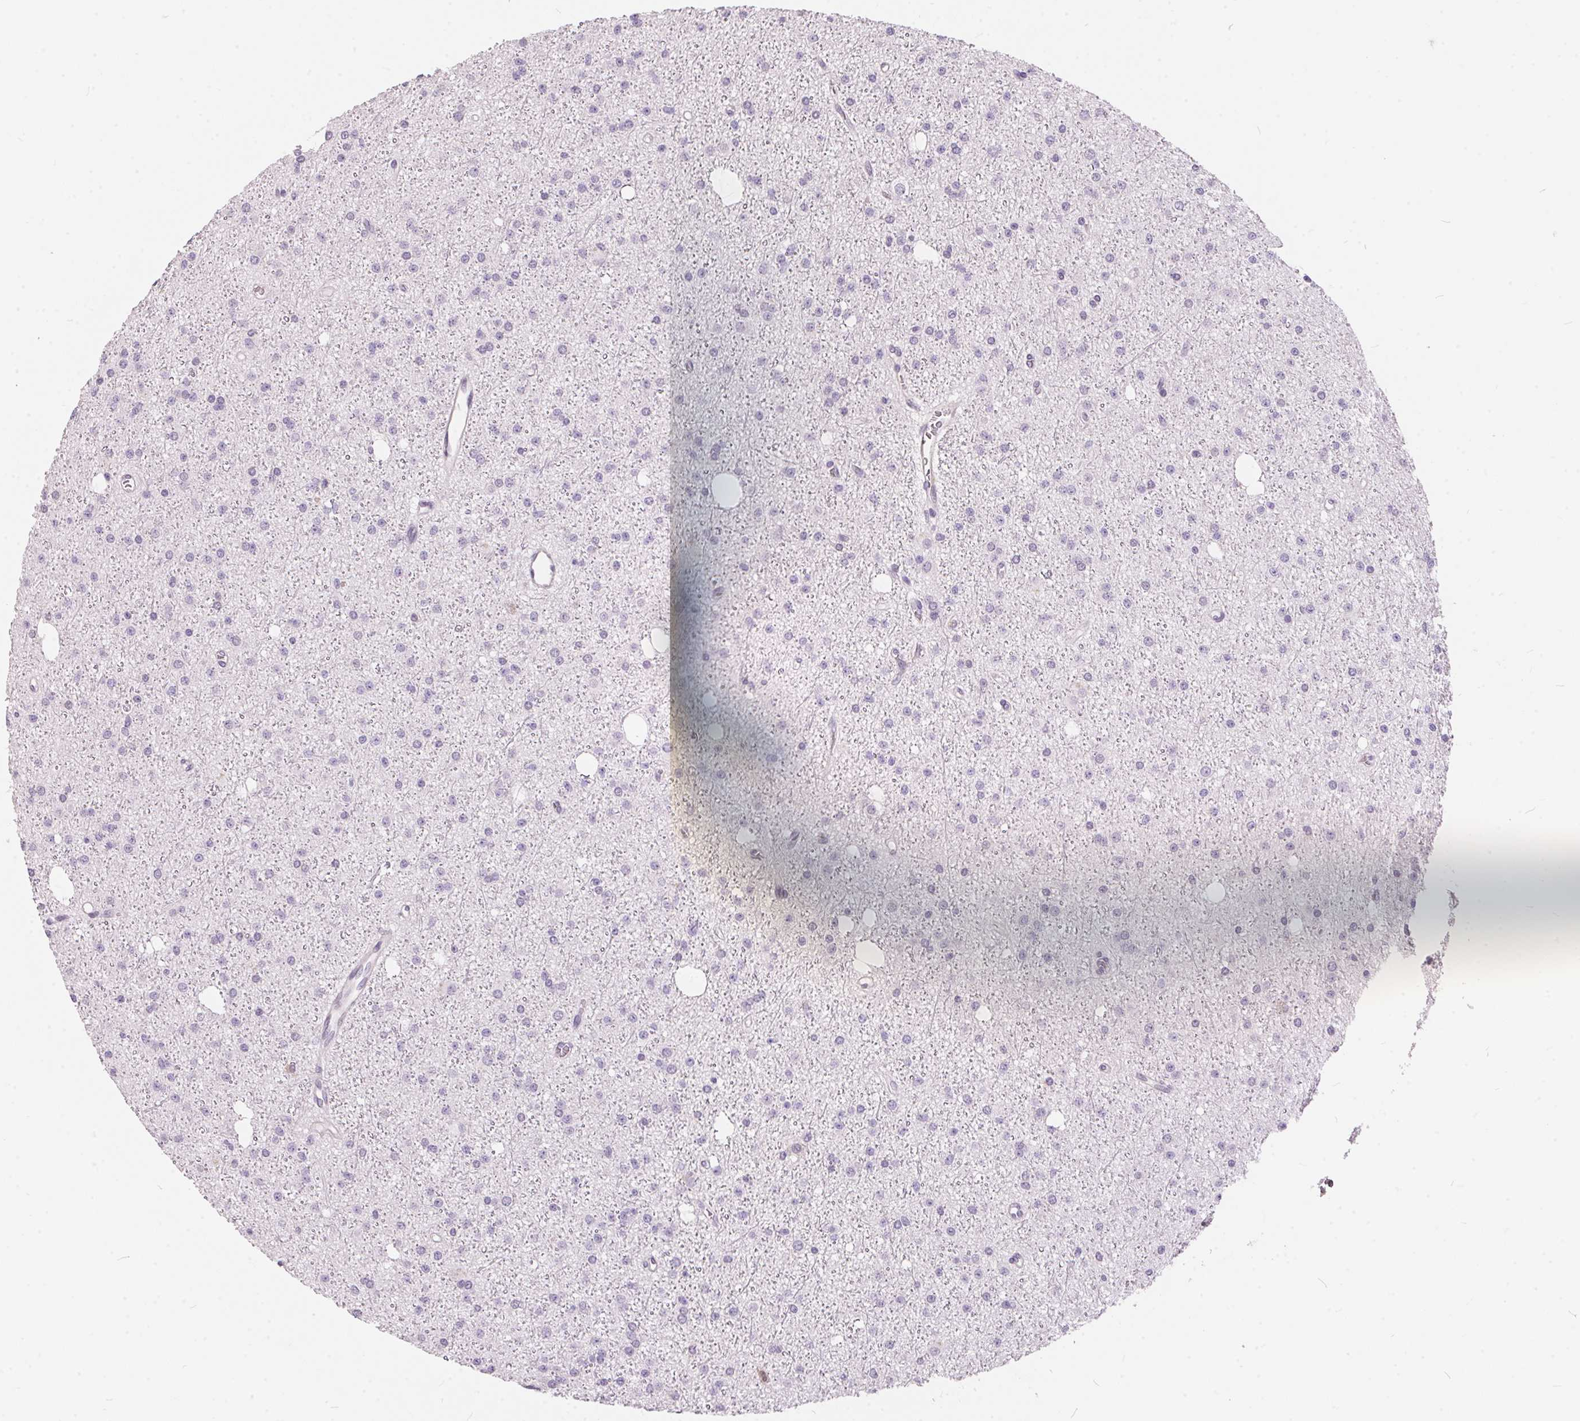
{"staining": {"intensity": "negative", "quantity": "none", "location": "none"}, "tissue": "glioma", "cell_type": "Tumor cells", "image_type": "cancer", "snomed": [{"axis": "morphology", "description": "Glioma, malignant, Low grade"}, {"axis": "topography", "description": "Brain"}], "caption": "Glioma was stained to show a protein in brown. There is no significant expression in tumor cells. (Immunohistochemistry, brightfield microscopy, high magnification).", "gene": "SERPINB1", "patient": {"sex": "male", "age": 27}}